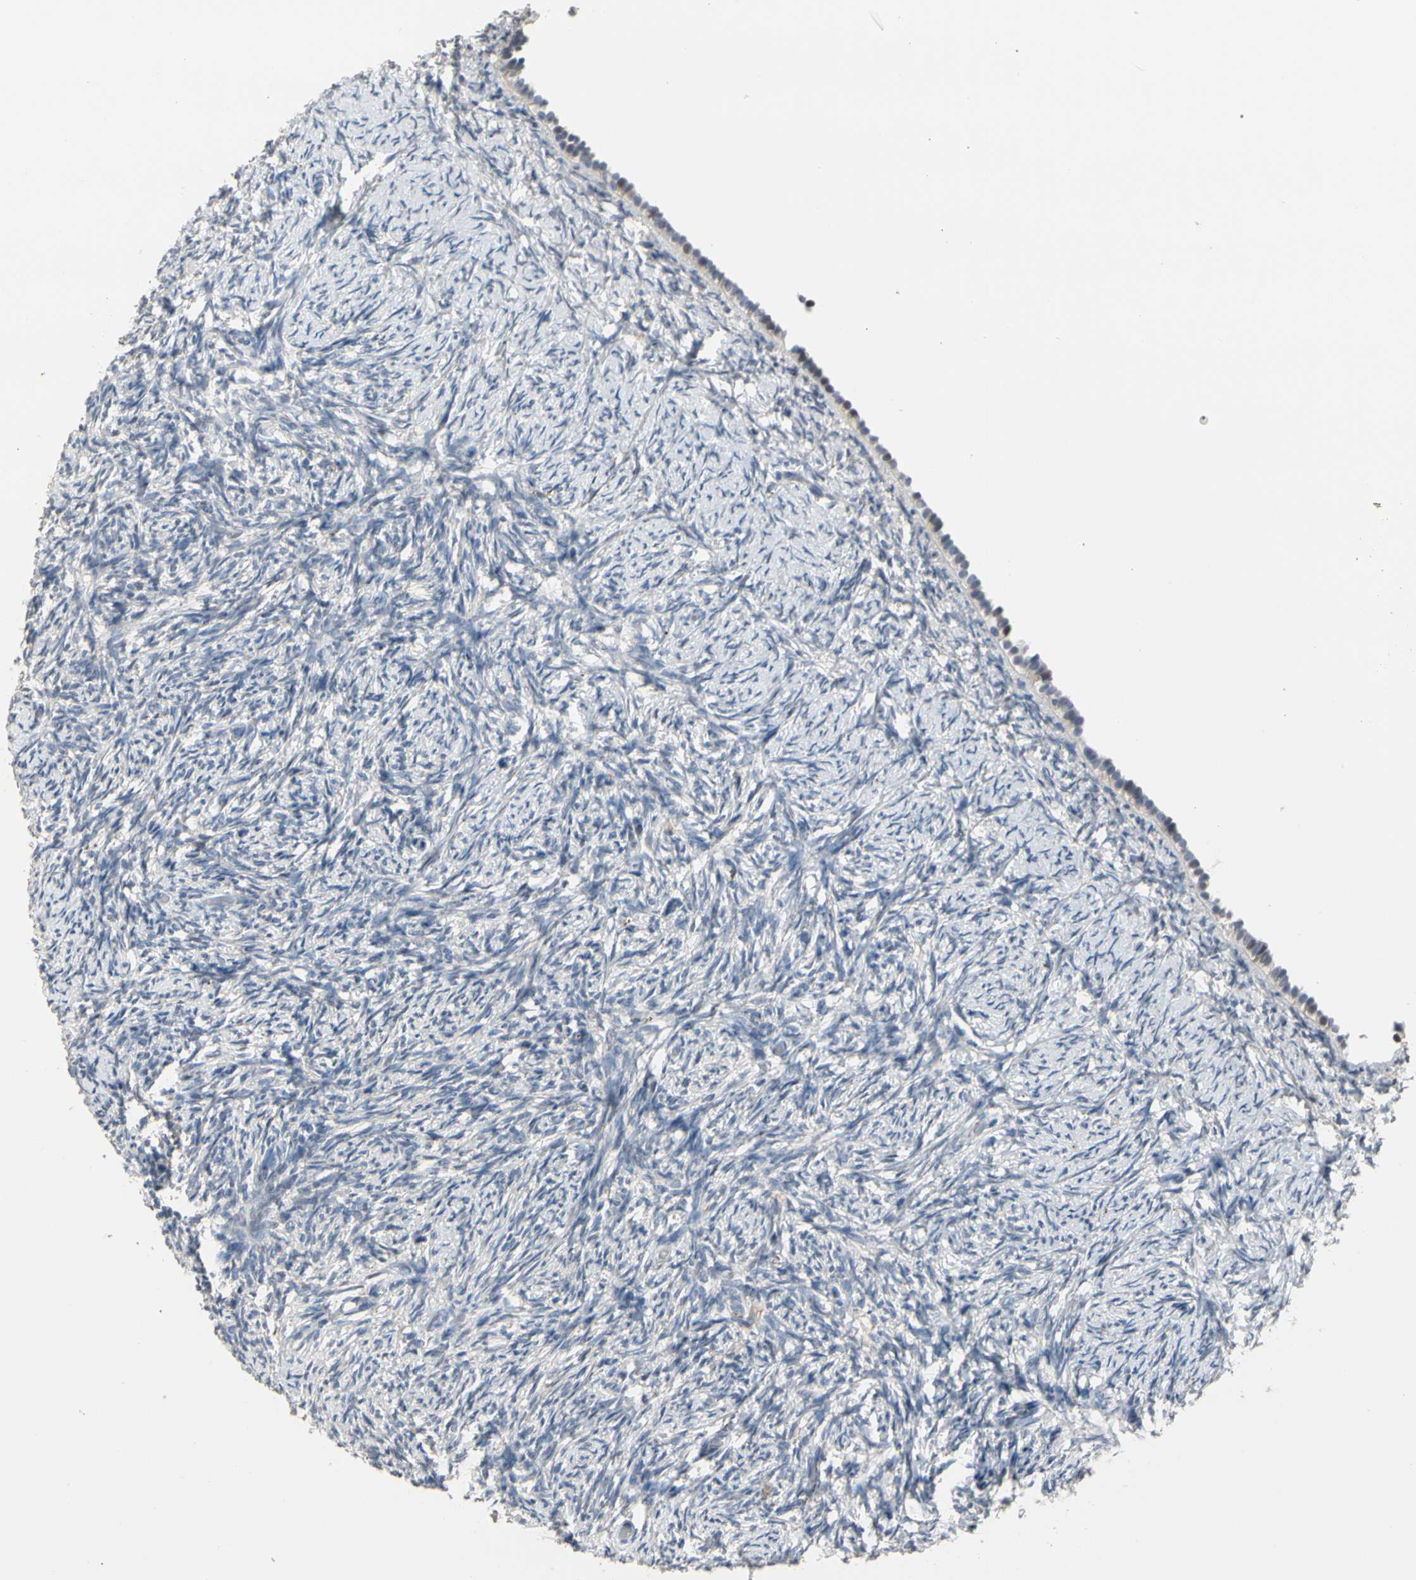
{"staining": {"intensity": "weak", "quantity": "<25%", "location": "cytoplasmic/membranous"}, "tissue": "ovary", "cell_type": "Ovarian stroma cells", "image_type": "normal", "snomed": [{"axis": "morphology", "description": "Normal tissue, NOS"}, {"axis": "topography", "description": "Ovary"}], "caption": "Ovarian stroma cells are negative for brown protein staining in normal ovary. (Stains: DAB immunohistochemistry with hematoxylin counter stain, Microscopy: brightfield microscopy at high magnification).", "gene": "SV2A", "patient": {"sex": "female", "age": 60}}